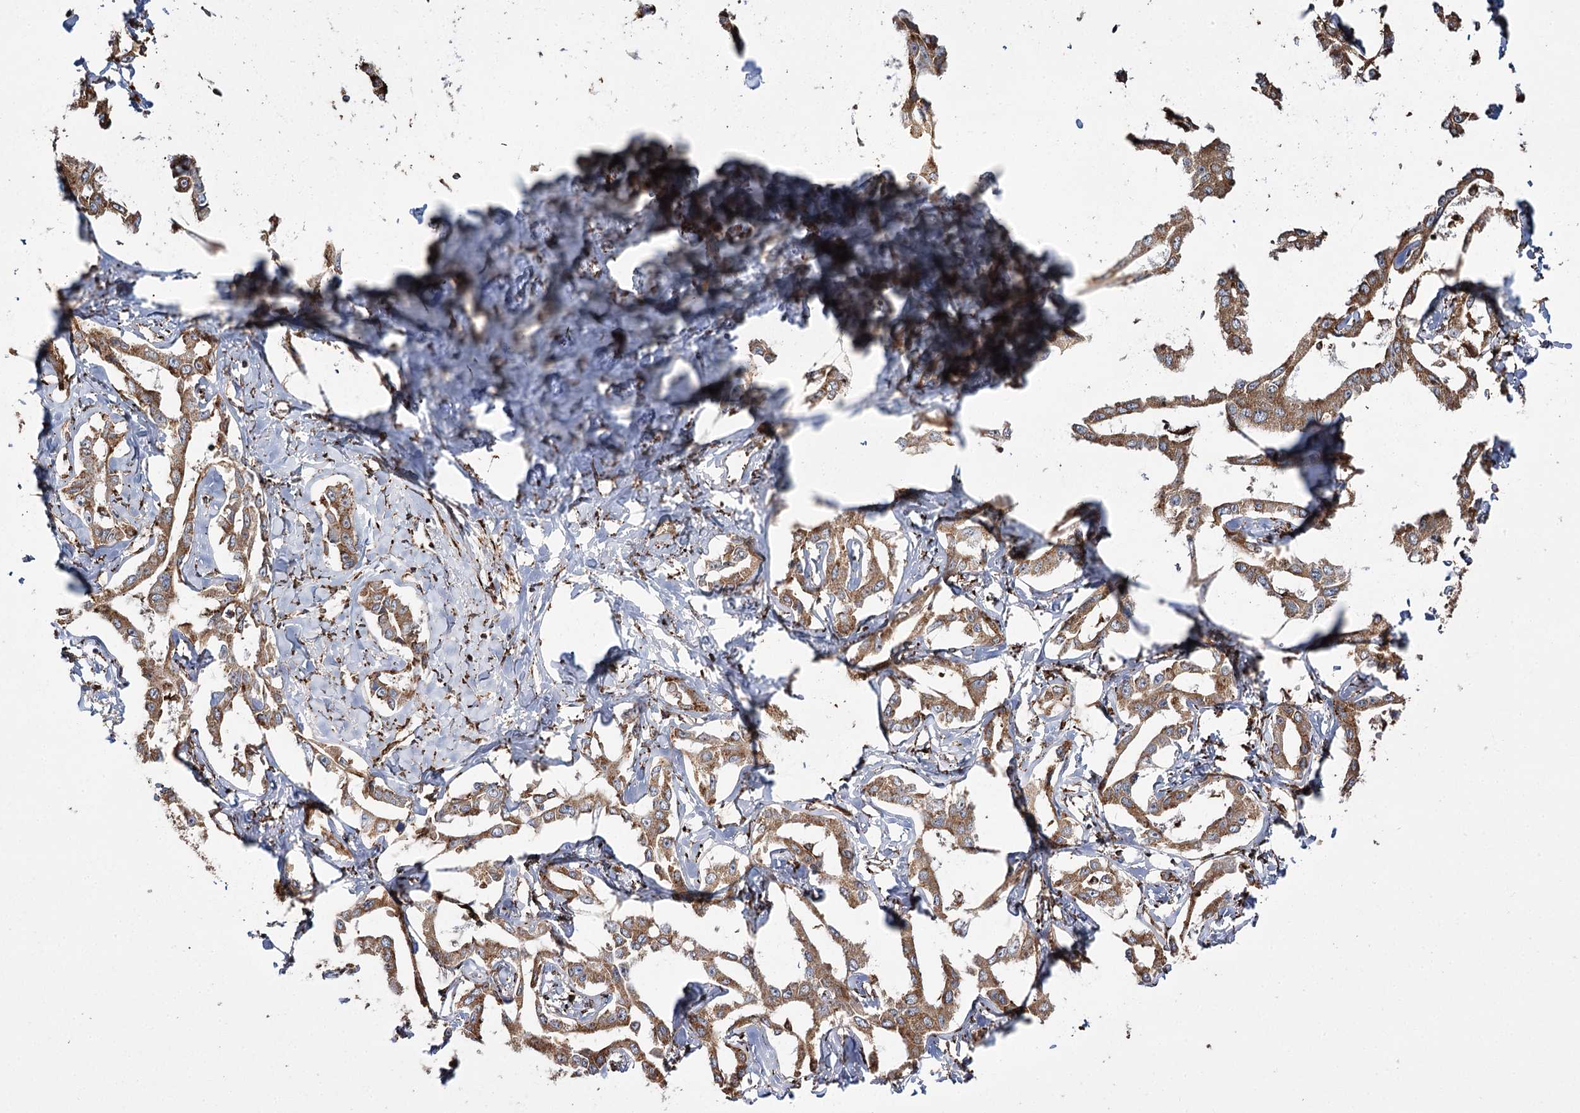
{"staining": {"intensity": "moderate", "quantity": ">75%", "location": "cytoplasmic/membranous"}, "tissue": "liver cancer", "cell_type": "Tumor cells", "image_type": "cancer", "snomed": [{"axis": "morphology", "description": "Cholangiocarcinoma"}, {"axis": "topography", "description": "Liver"}], "caption": "This image demonstrates IHC staining of human cholangiocarcinoma (liver), with medium moderate cytoplasmic/membranous positivity in approximately >75% of tumor cells.", "gene": "FANCL", "patient": {"sex": "male", "age": 59}}